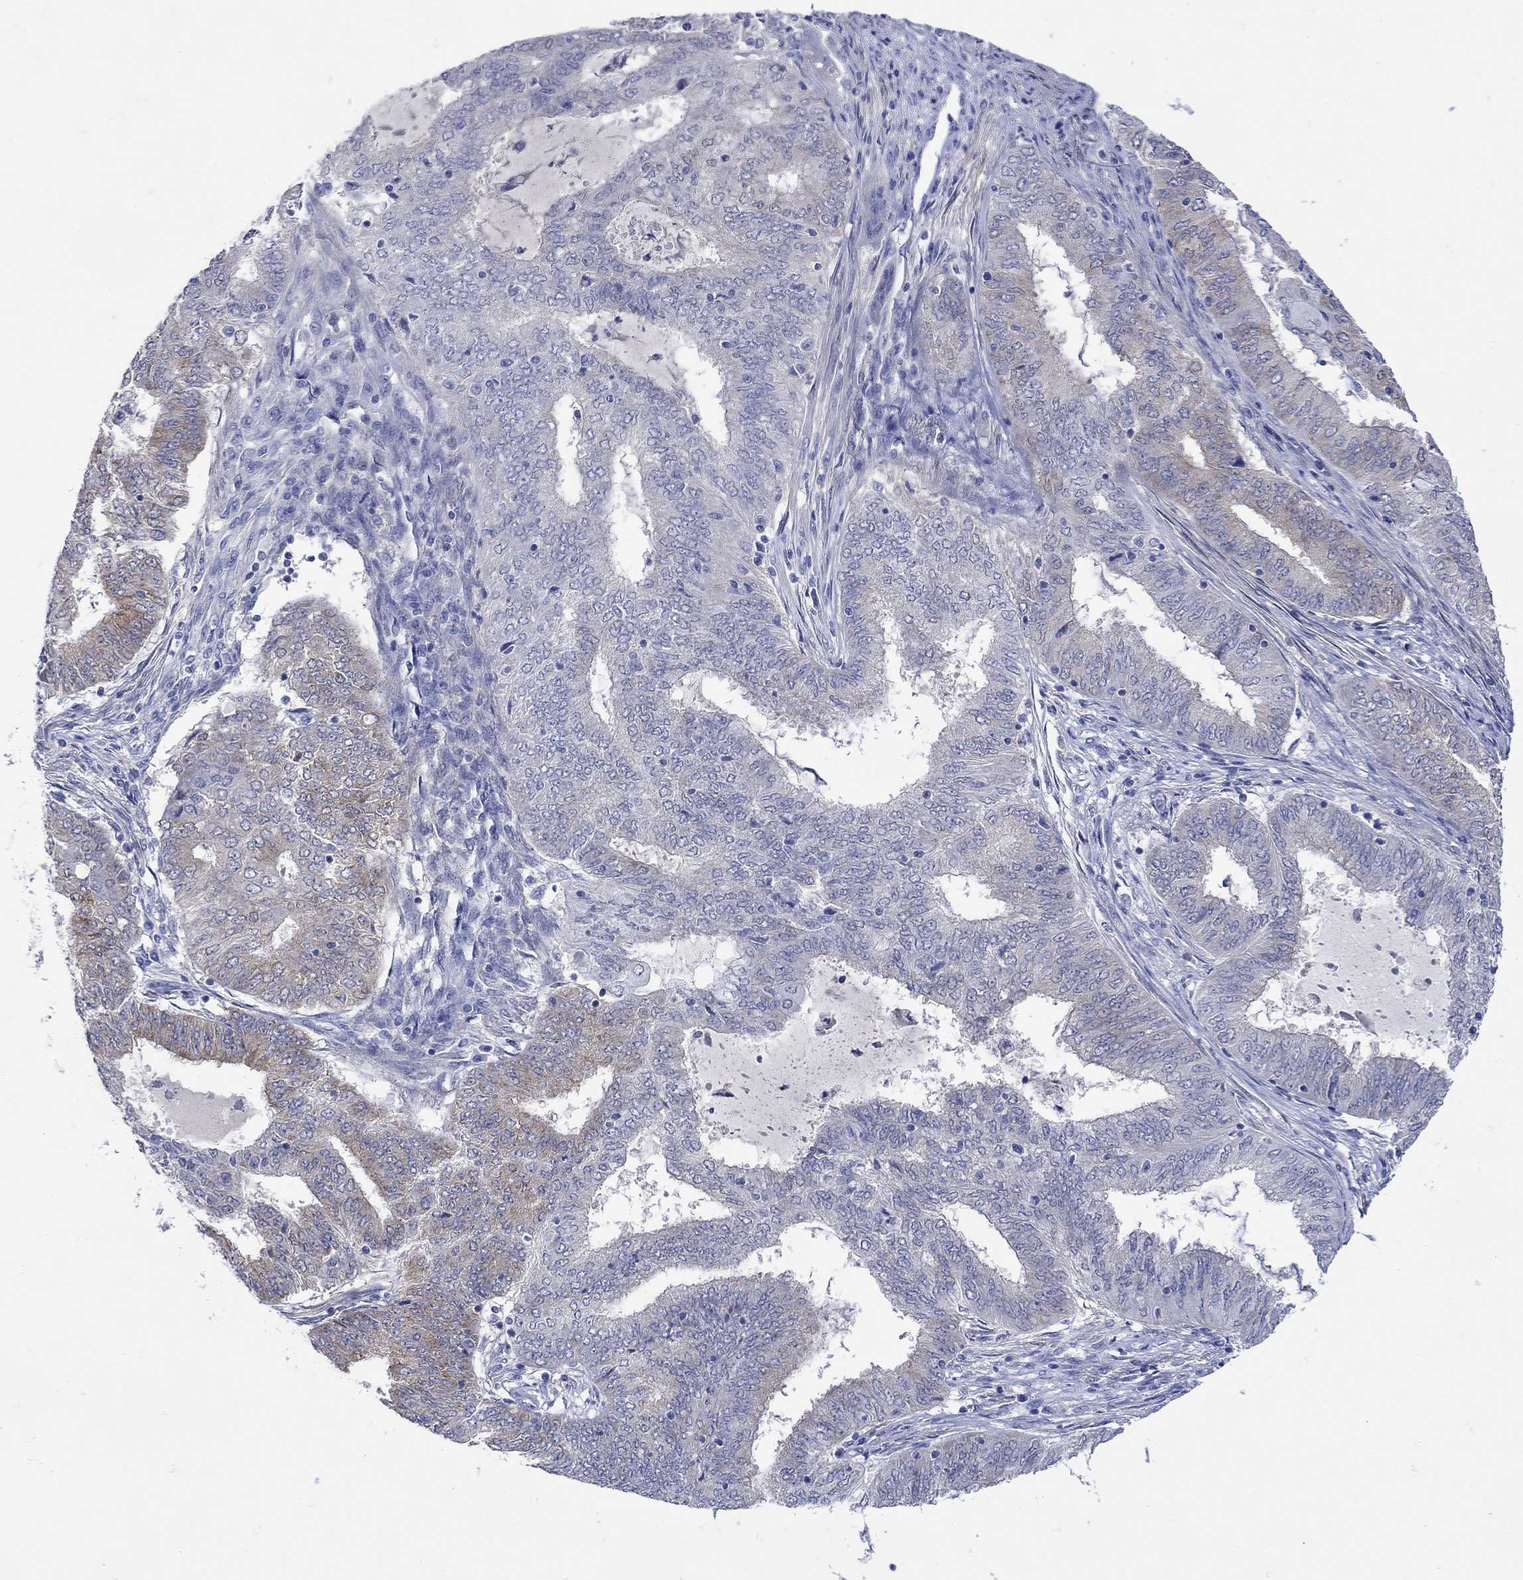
{"staining": {"intensity": "moderate", "quantity": "<25%", "location": "cytoplasmic/membranous"}, "tissue": "endometrial cancer", "cell_type": "Tumor cells", "image_type": "cancer", "snomed": [{"axis": "morphology", "description": "Adenocarcinoma, NOS"}, {"axis": "topography", "description": "Endometrium"}], "caption": "Endometrial cancer (adenocarcinoma) stained for a protein (brown) reveals moderate cytoplasmic/membranous positive positivity in about <25% of tumor cells.", "gene": "MSI1", "patient": {"sex": "female", "age": 62}}